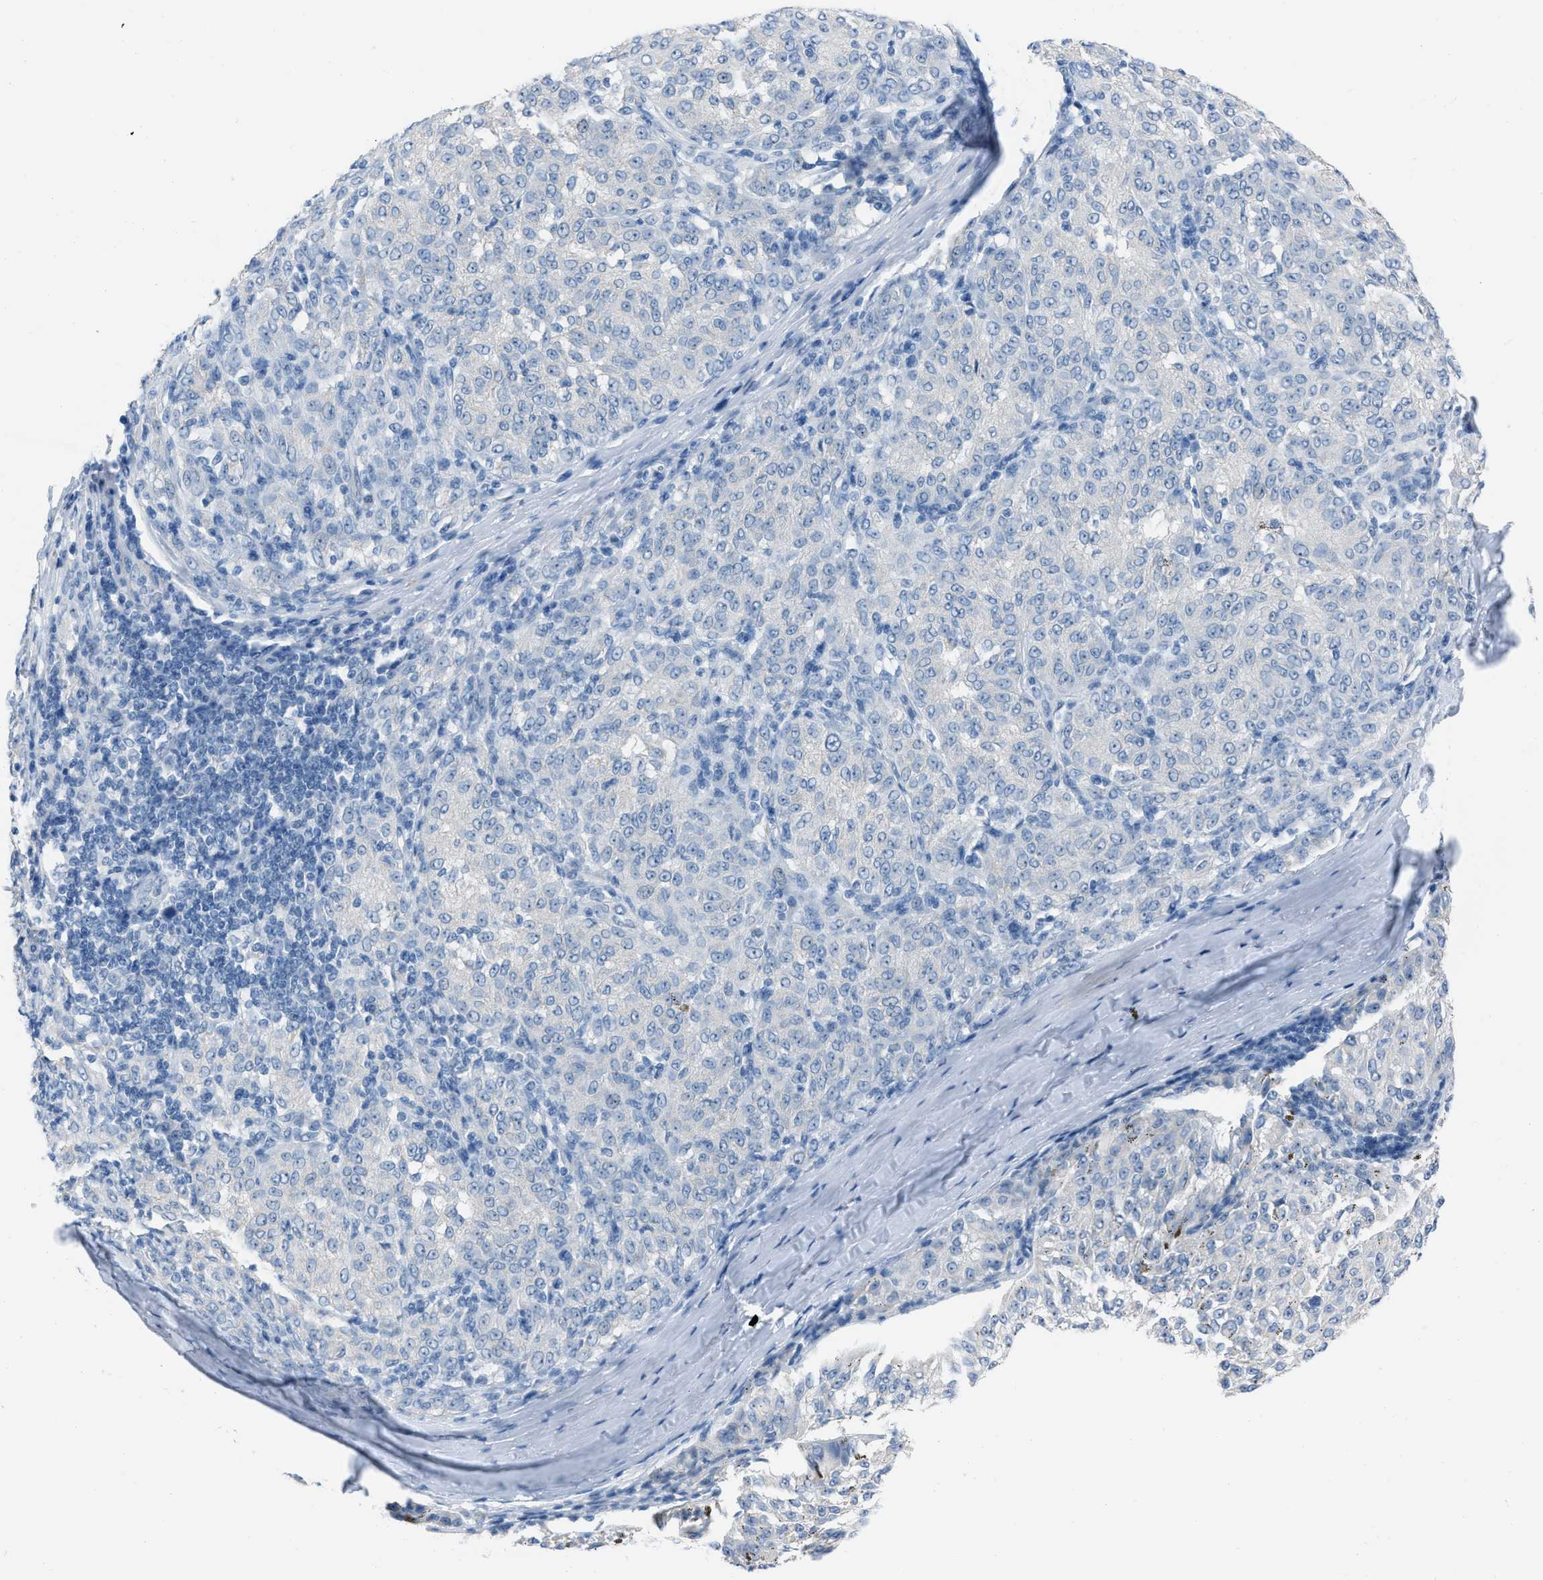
{"staining": {"intensity": "negative", "quantity": "none", "location": "none"}, "tissue": "melanoma", "cell_type": "Tumor cells", "image_type": "cancer", "snomed": [{"axis": "morphology", "description": "Malignant melanoma, NOS"}, {"axis": "topography", "description": "Skin"}], "caption": "Tumor cells are negative for brown protein staining in malignant melanoma.", "gene": "SPATC1L", "patient": {"sex": "female", "age": 72}}